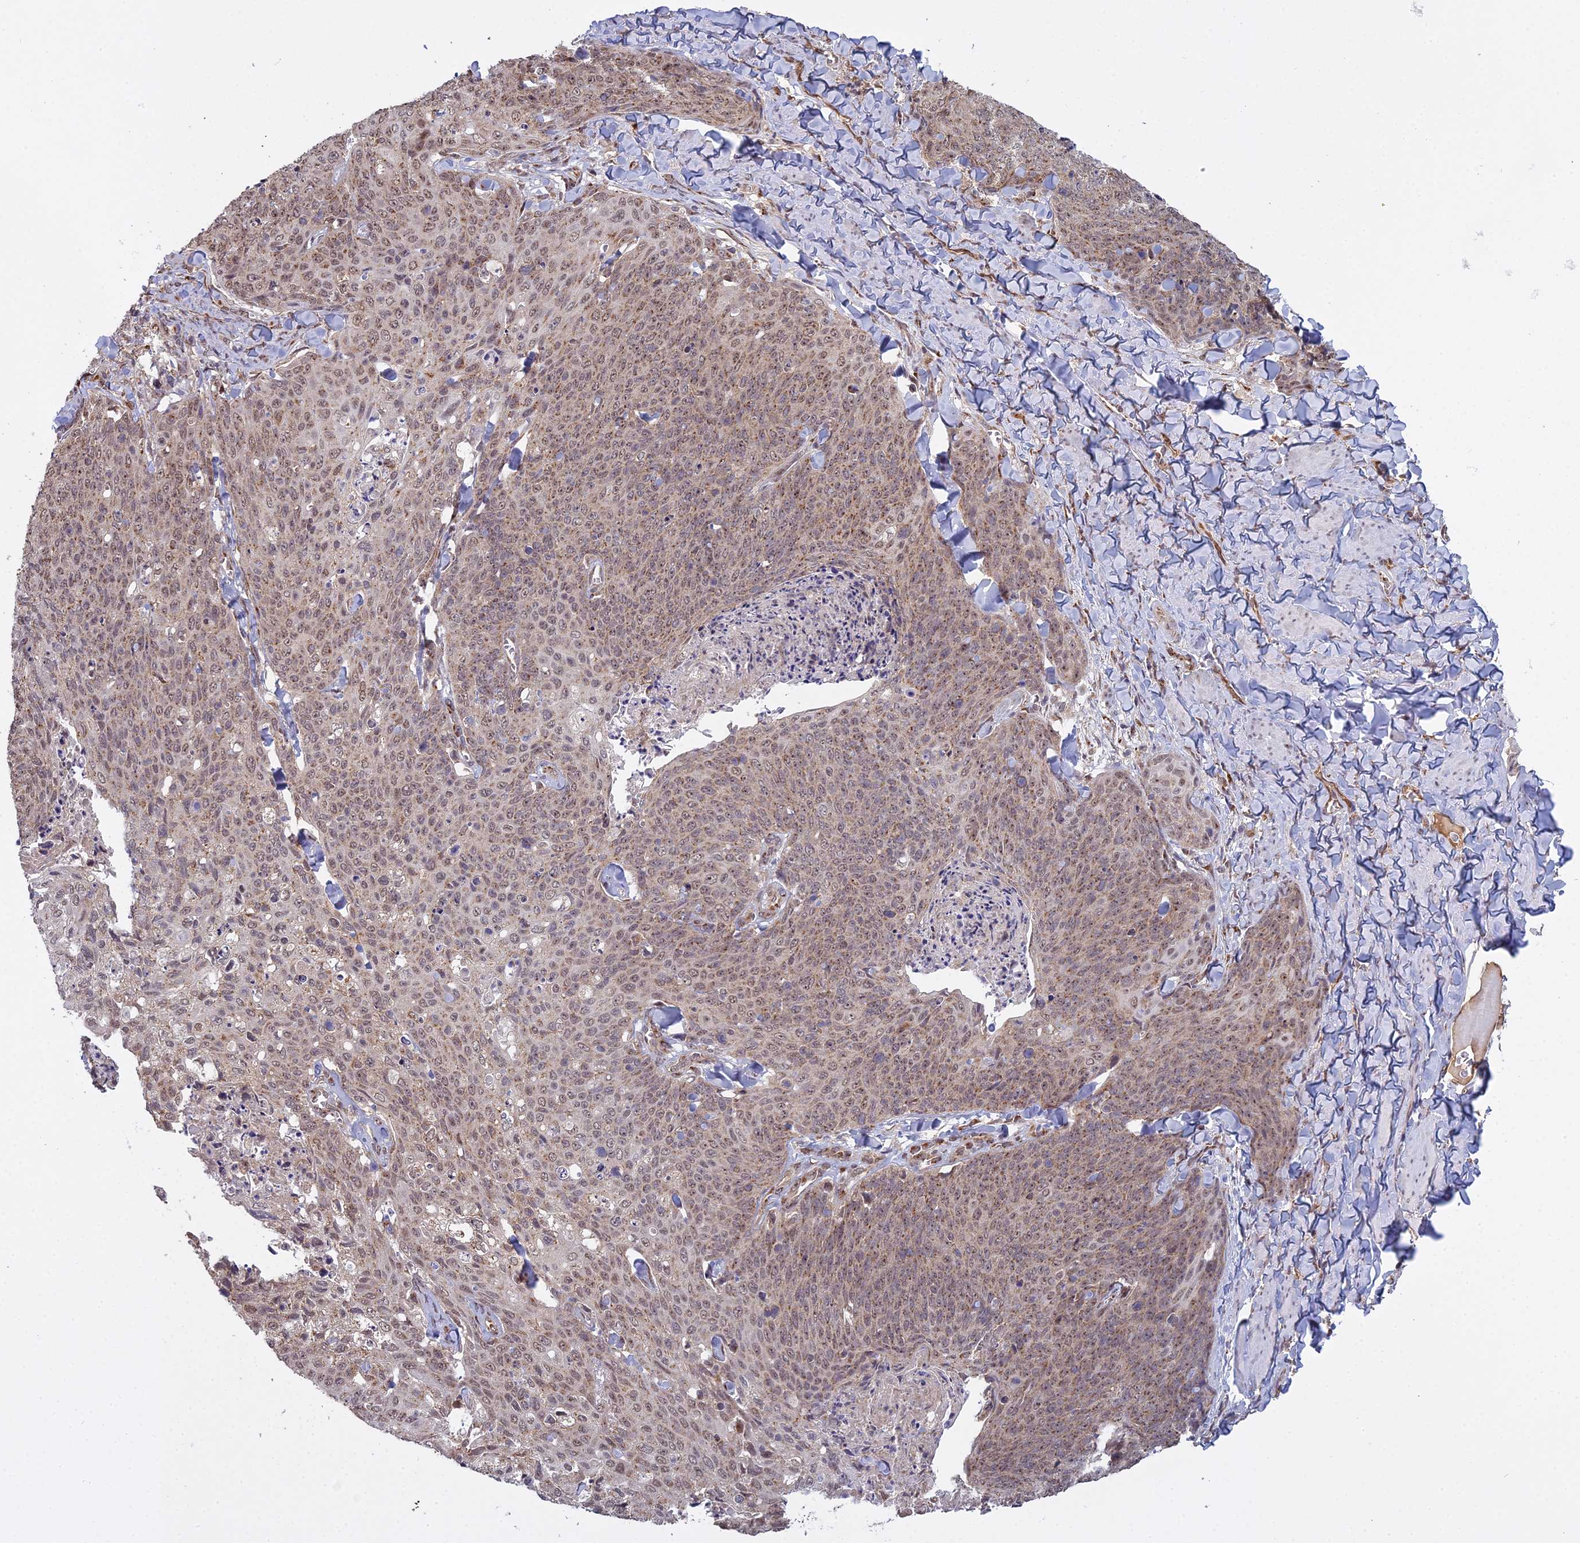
{"staining": {"intensity": "weak", "quantity": ">75%", "location": "nuclear"}, "tissue": "skin cancer", "cell_type": "Tumor cells", "image_type": "cancer", "snomed": [{"axis": "morphology", "description": "Squamous cell carcinoma, NOS"}, {"axis": "topography", "description": "Skin"}, {"axis": "topography", "description": "Vulva"}], "caption": "A photomicrograph showing weak nuclear positivity in approximately >75% of tumor cells in squamous cell carcinoma (skin), as visualized by brown immunohistochemical staining.", "gene": "MEOX1", "patient": {"sex": "female", "age": 85}}